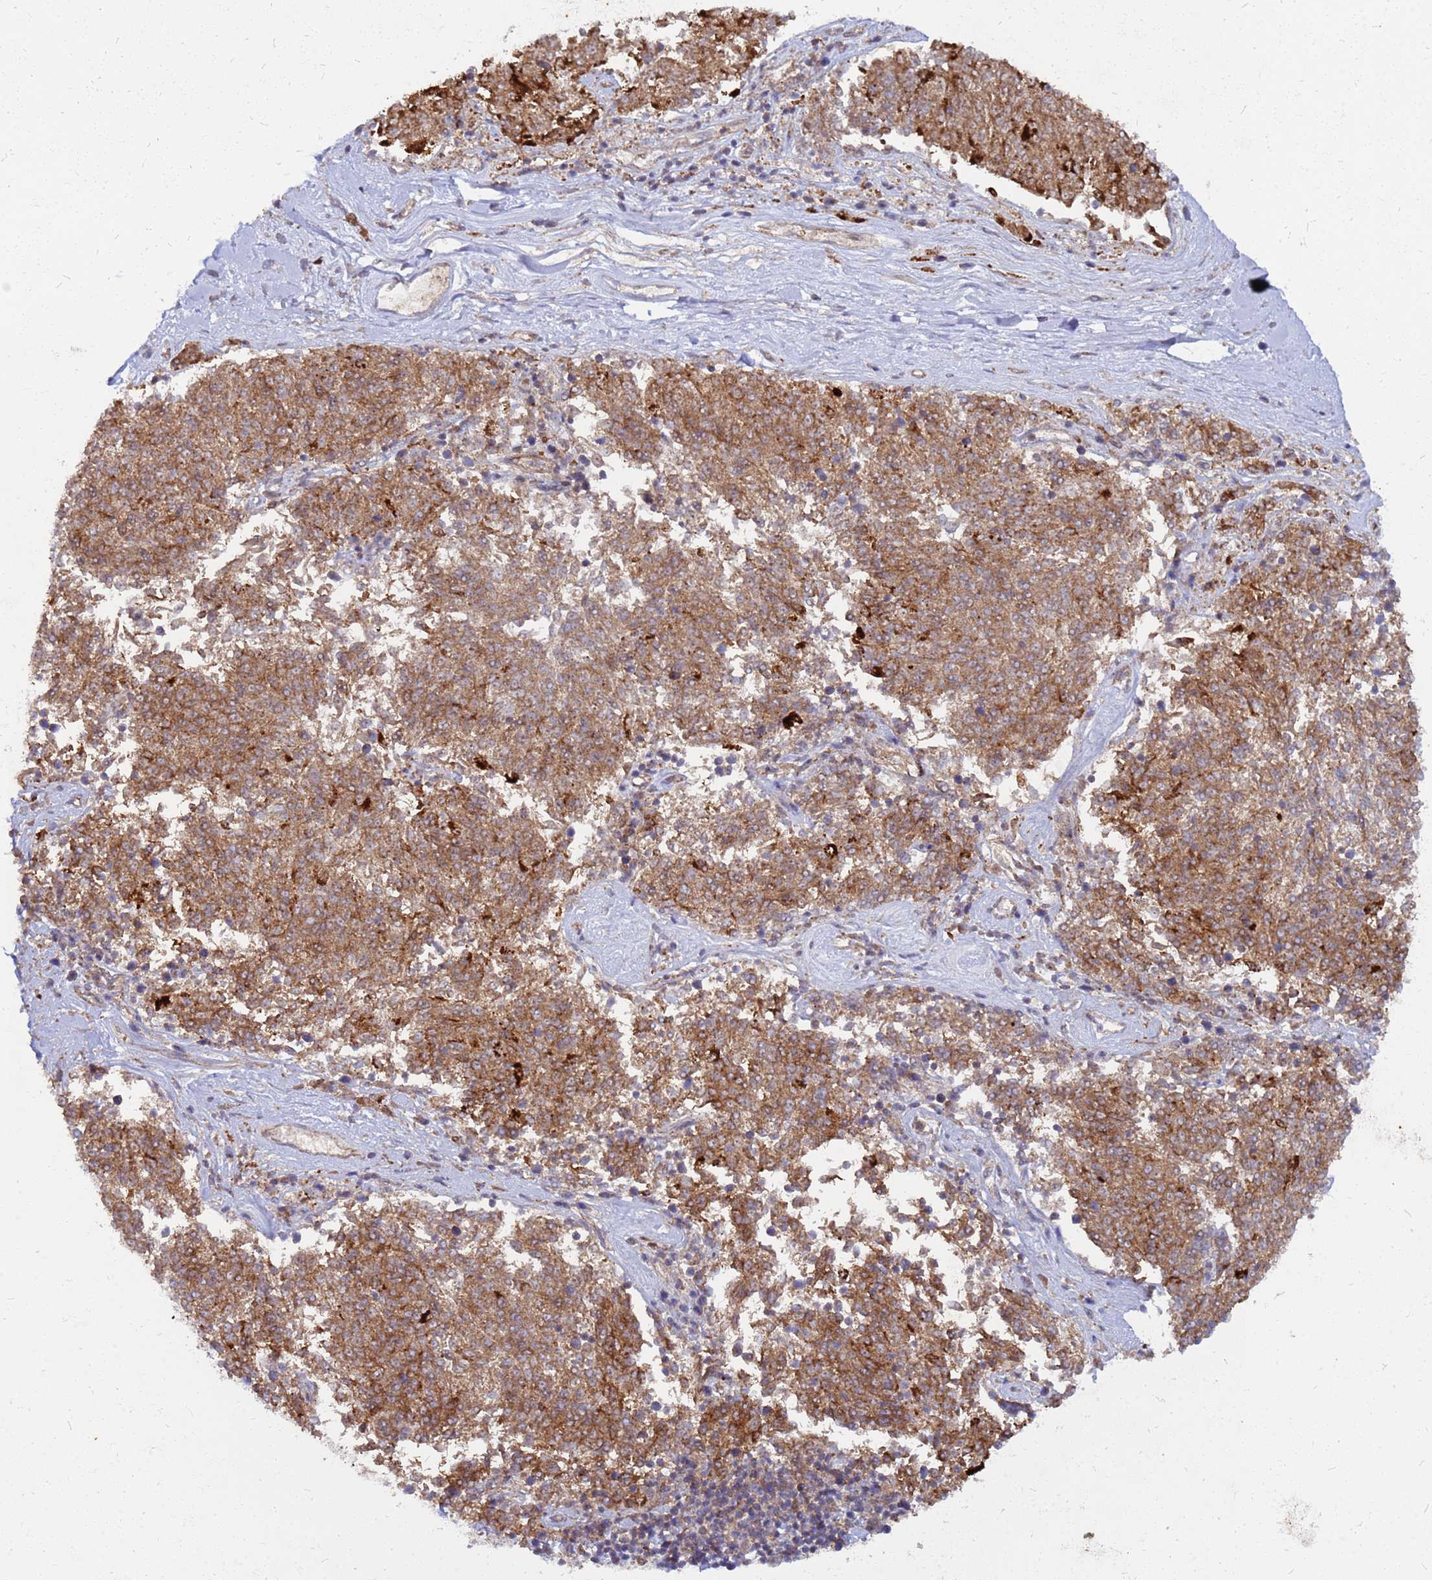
{"staining": {"intensity": "moderate", "quantity": ">75%", "location": "cytoplasmic/membranous"}, "tissue": "melanoma", "cell_type": "Tumor cells", "image_type": "cancer", "snomed": [{"axis": "morphology", "description": "Malignant melanoma, NOS"}, {"axis": "topography", "description": "Skin"}], "caption": "Melanoma was stained to show a protein in brown. There is medium levels of moderate cytoplasmic/membranous positivity in about >75% of tumor cells.", "gene": "CDC34", "patient": {"sex": "female", "age": 72}}